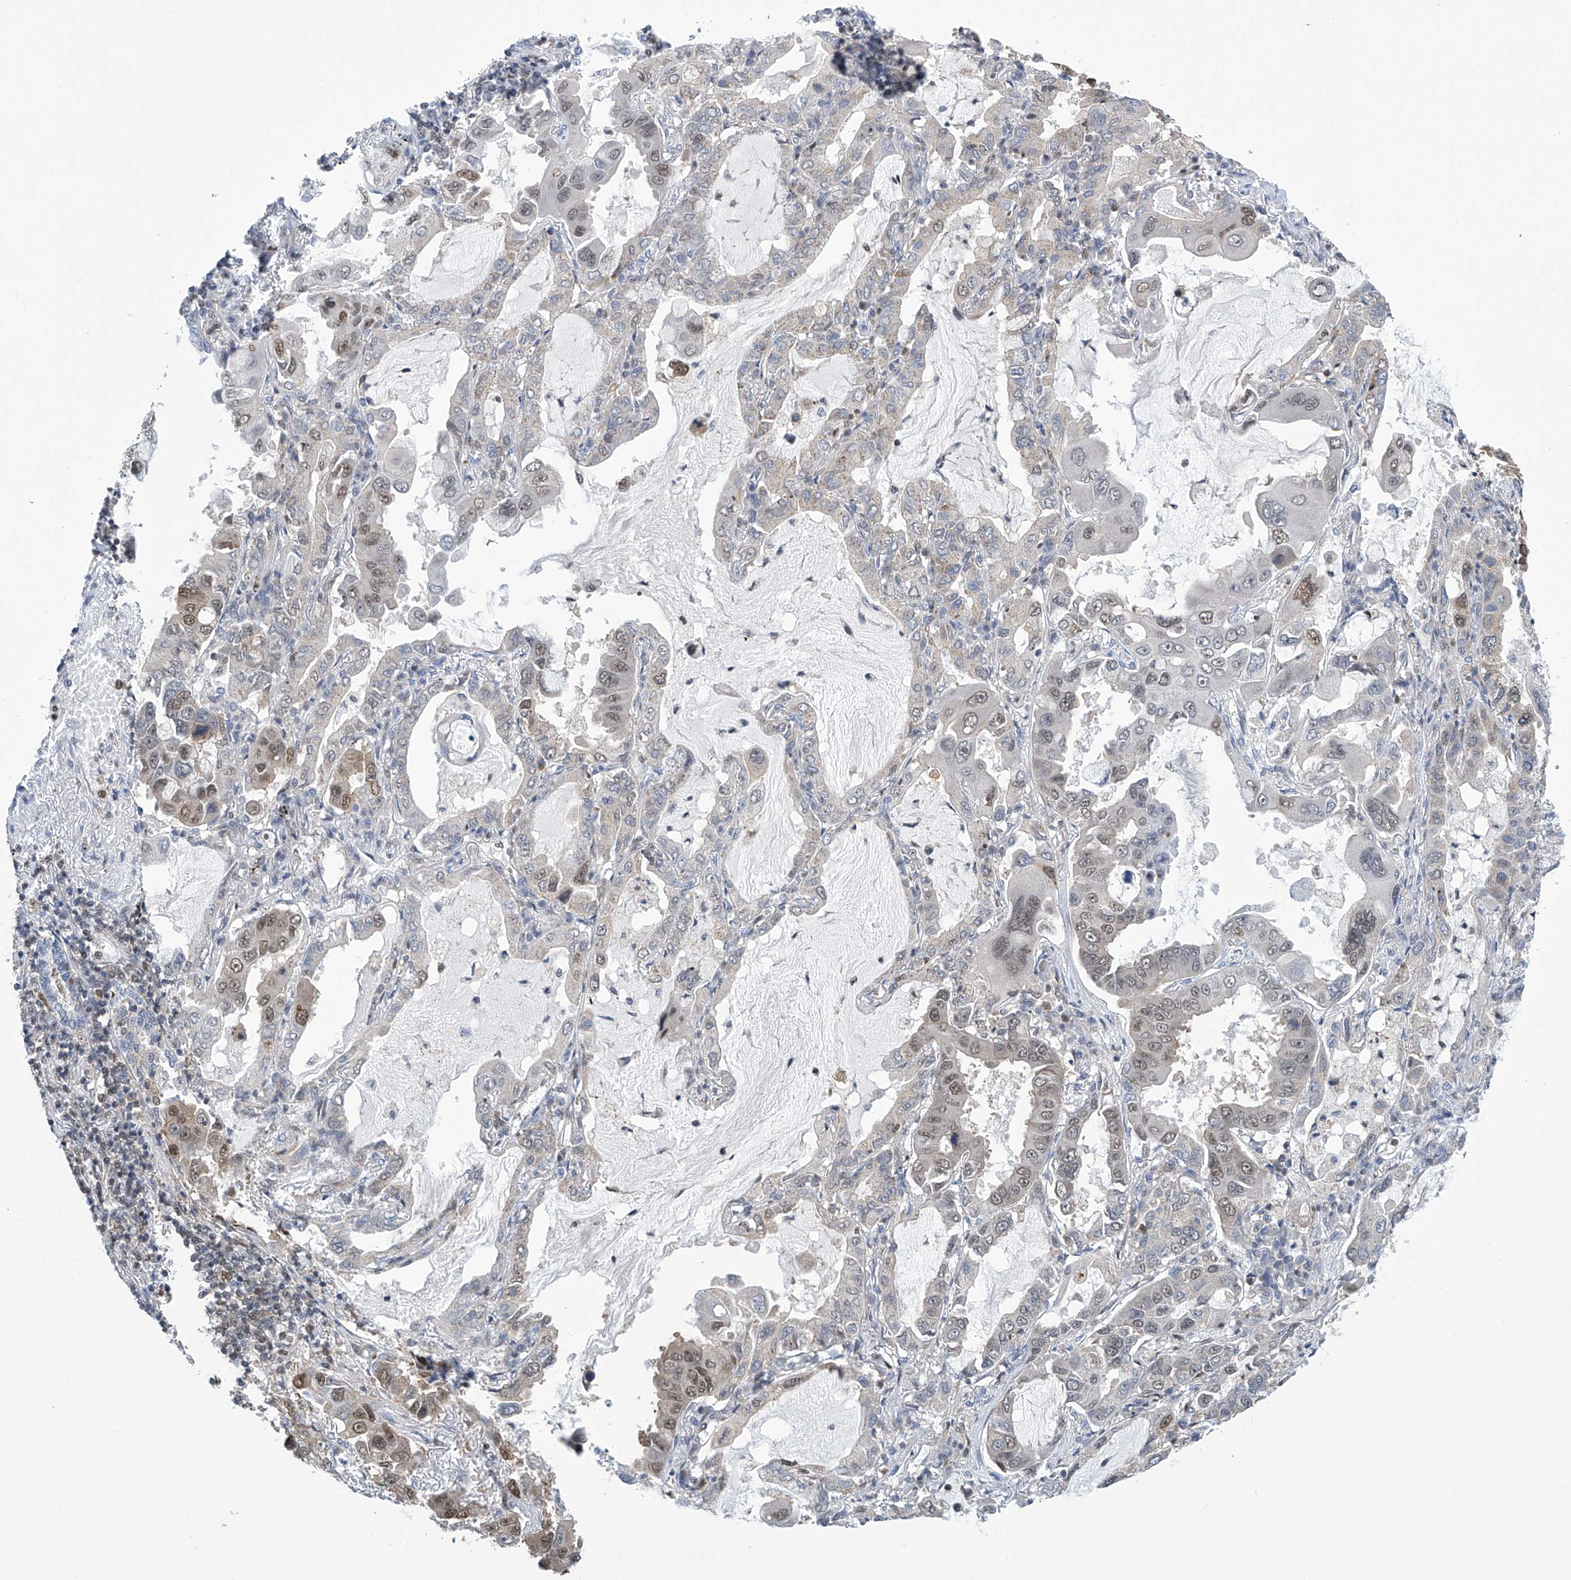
{"staining": {"intensity": "weak", "quantity": "25%-75%", "location": "nuclear"}, "tissue": "lung cancer", "cell_type": "Tumor cells", "image_type": "cancer", "snomed": [{"axis": "morphology", "description": "Adenocarcinoma, NOS"}, {"axis": "topography", "description": "Lung"}], "caption": "Protein expression analysis of adenocarcinoma (lung) reveals weak nuclear positivity in approximately 25%-75% of tumor cells.", "gene": "SREBF2", "patient": {"sex": "male", "age": 64}}